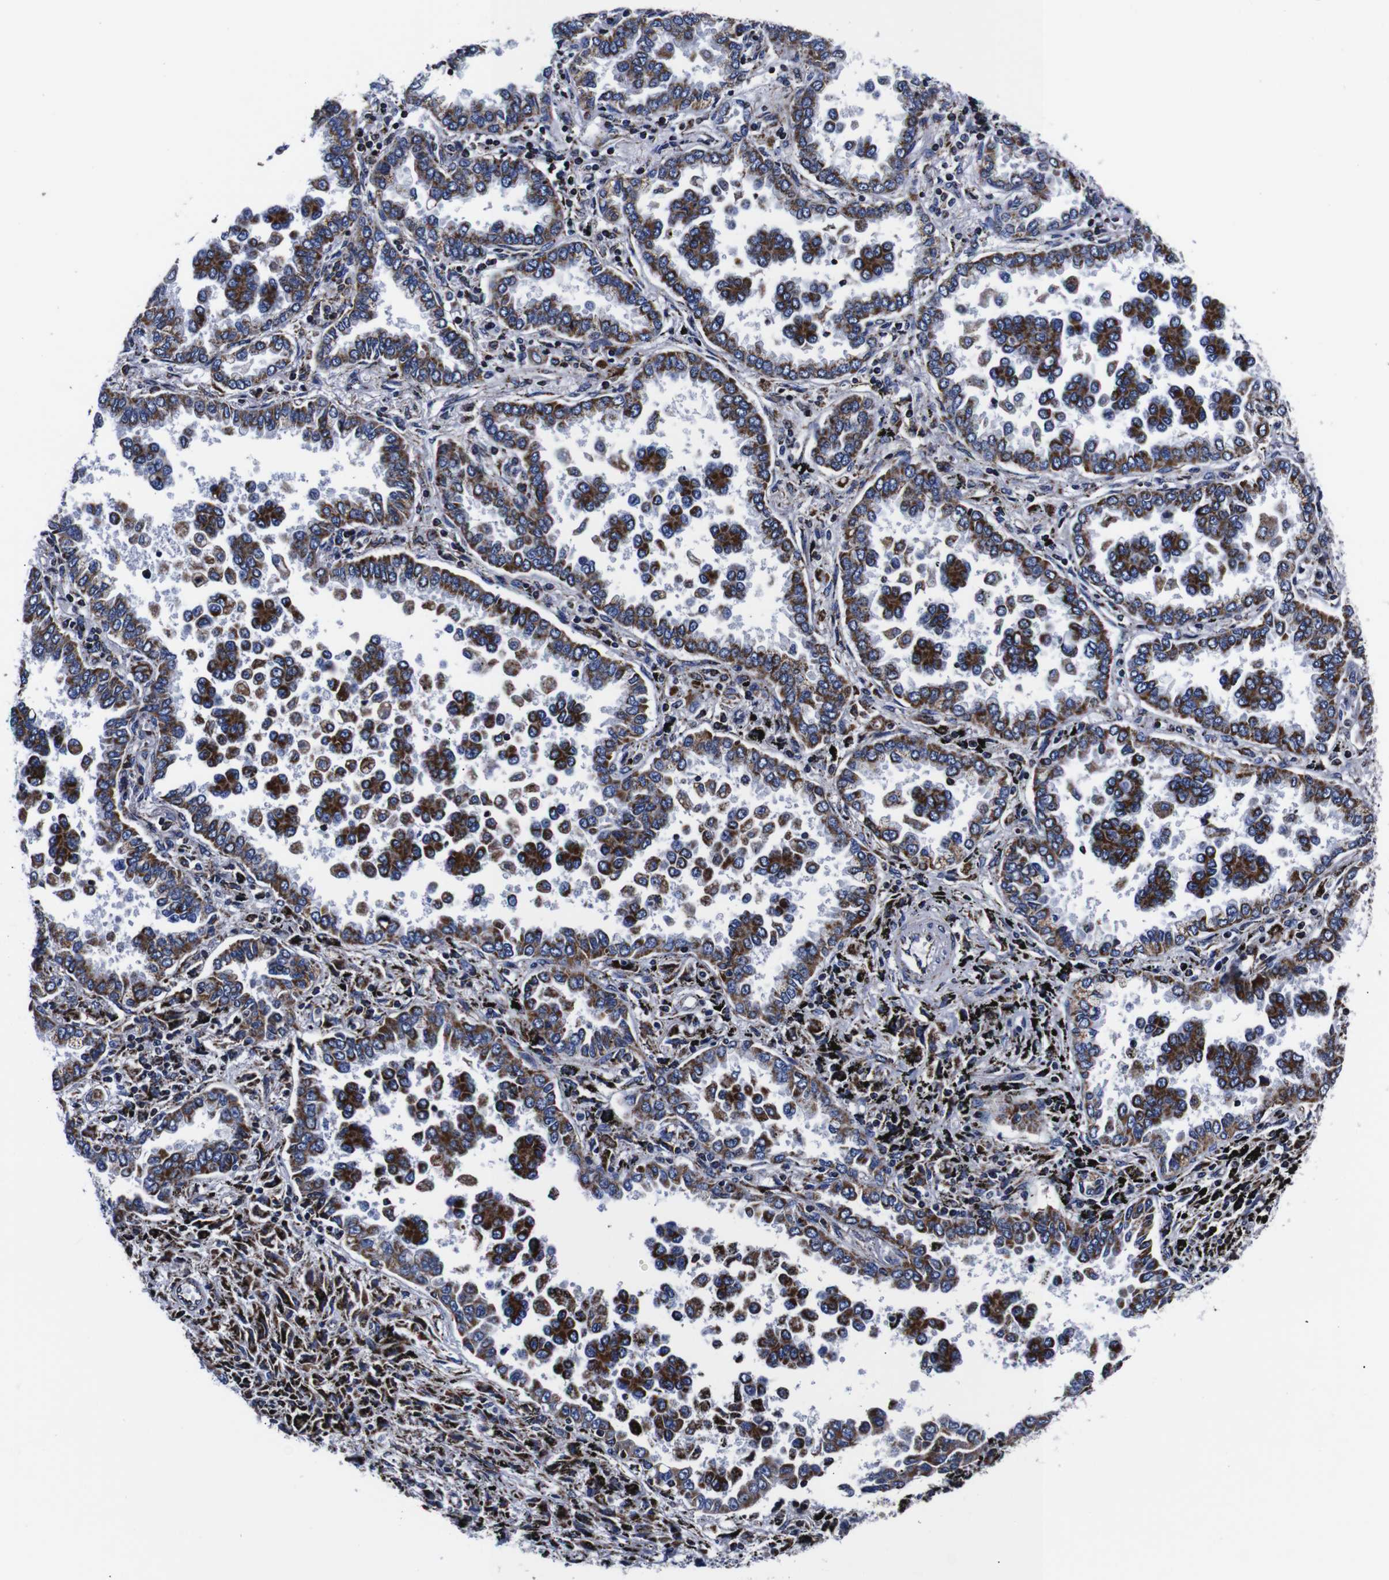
{"staining": {"intensity": "moderate", "quantity": ">75%", "location": "cytoplasmic/membranous"}, "tissue": "lung cancer", "cell_type": "Tumor cells", "image_type": "cancer", "snomed": [{"axis": "morphology", "description": "Normal tissue, NOS"}, {"axis": "morphology", "description": "Adenocarcinoma, NOS"}, {"axis": "topography", "description": "Lung"}], "caption": "Human lung cancer stained with a brown dye exhibits moderate cytoplasmic/membranous positive staining in approximately >75% of tumor cells.", "gene": "FKBP9", "patient": {"sex": "male", "age": 59}}